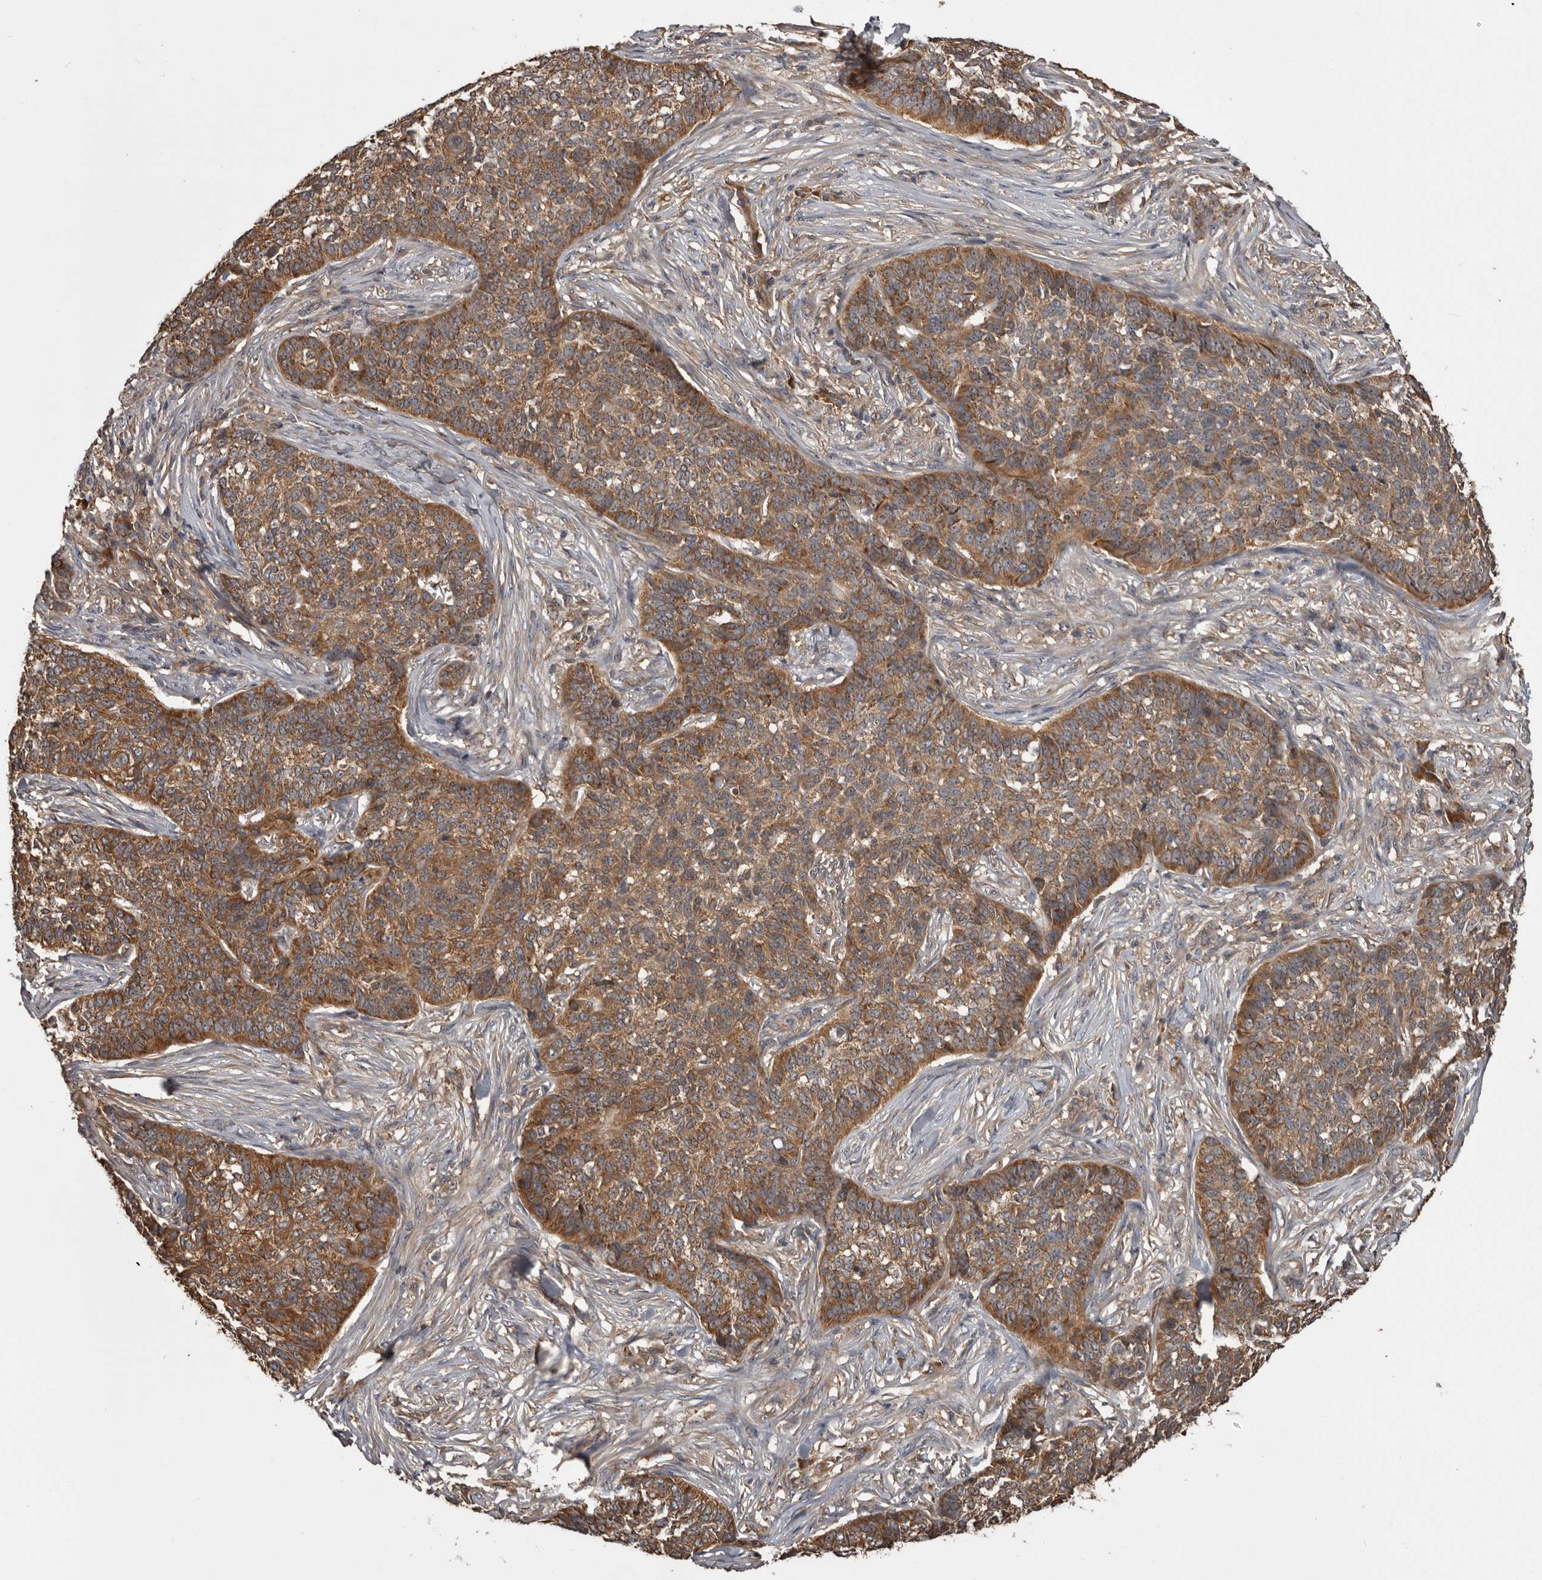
{"staining": {"intensity": "moderate", "quantity": ">75%", "location": "cytoplasmic/membranous"}, "tissue": "skin cancer", "cell_type": "Tumor cells", "image_type": "cancer", "snomed": [{"axis": "morphology", "description": "Basal cell carcinoma"}, {"axis": "topography", "description": "Skin"}], "caption": "IHC histopathology image of human basal cell carcinoma (skin) stained for a protein (brown), which shows medium levels of moderate cytoplasmic/membranous positivity in about >75% of tumor cells.", "gene": "DARS1", "patient": {"sex": "male", "age": 85}}